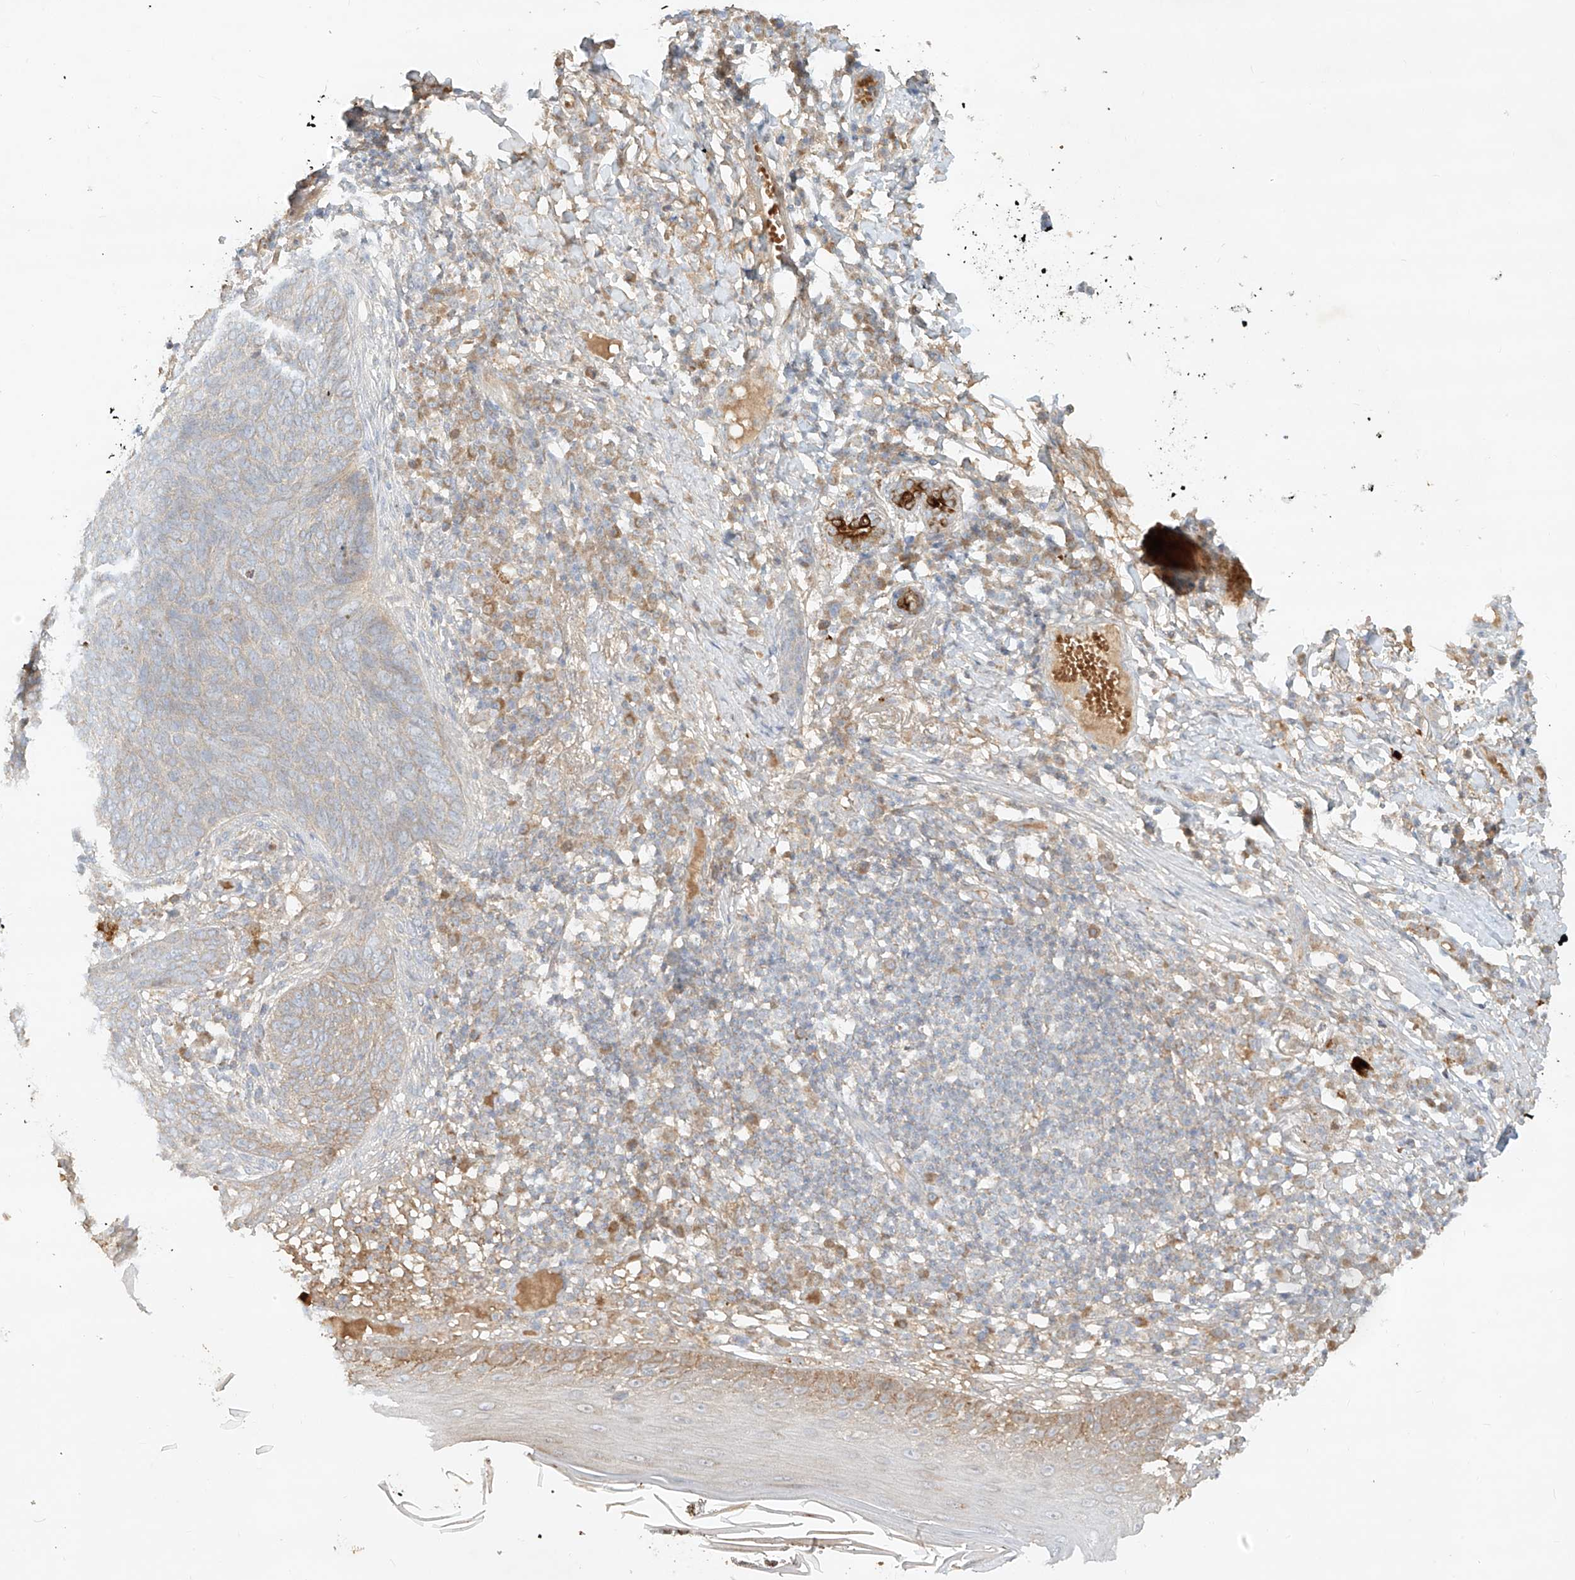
{"staining": {"intensity": "negative", "quantity": "none", "location": "none"}, "tissue": "skin cancer", "cell_type": "Tumor cells", "image_type": "cancer", "snomed": [{"axis": "morphology", "description": "Basal cell carcinoma"}, {"axis": "topography", "description": "Skin"}], "caption": "Photomicrograph shows no significant protein expression in tumor cells of skin cancer.", "gene": "KPNA7", "patient": {"sex": "male", "age": 85}}